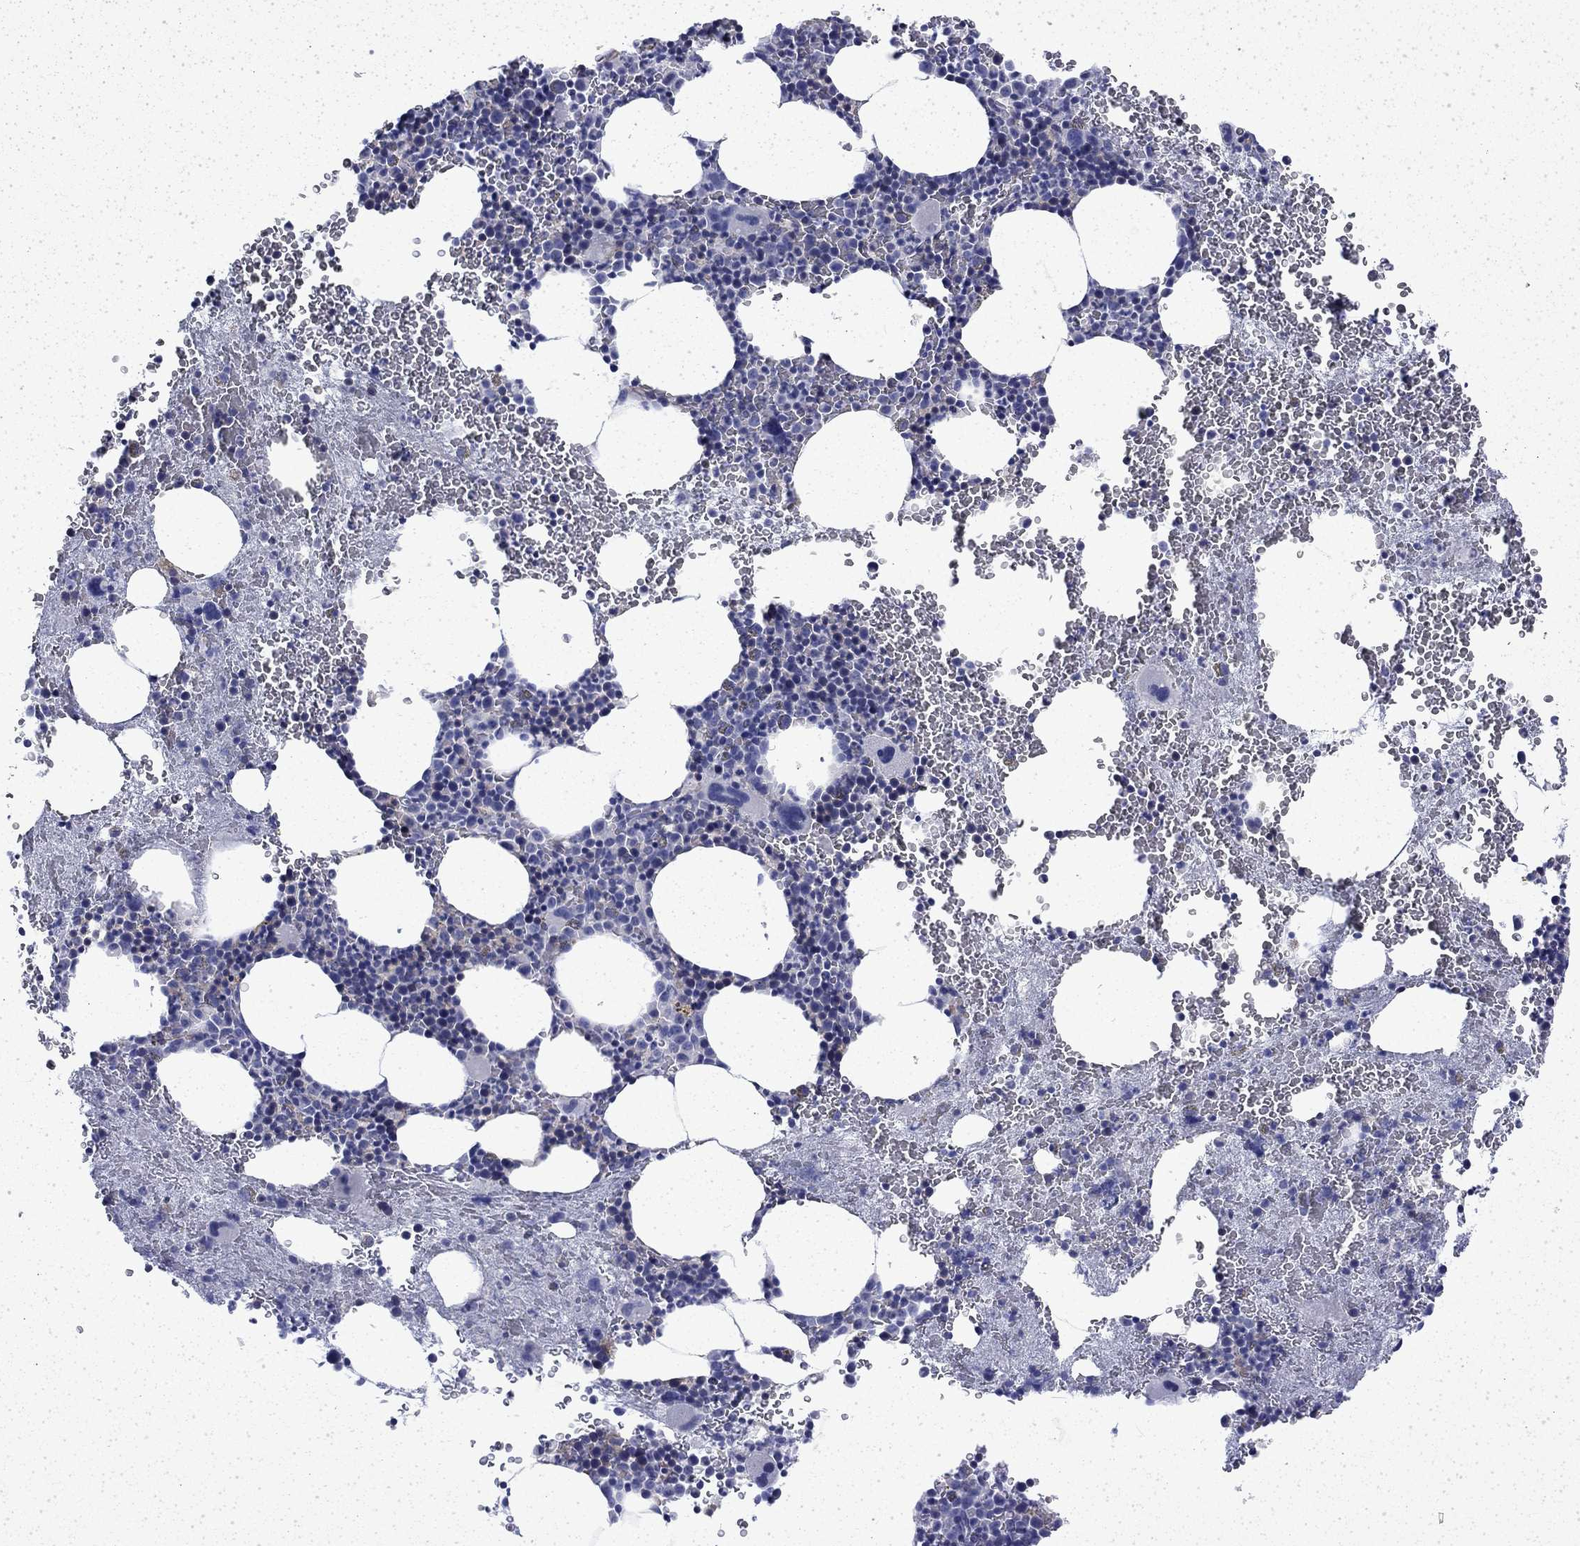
{"staining": {"intensity": "negative", "quantity": "none", "location": "none"}, "tissue": "bone marrow", "cell_type": "Hematopoietic cells", "image_type": "normal", "snomed": [{"axis": "morphology", "description": "Normal tissue, NOS"}, {"axis": "topography", "description": "Bone marrow"}], "caption": "Hematopoietic cells are negative for protein expression in benign human bone marrow. (DAB immunohistochemistry (IHC) with hematoxylin counter stain).", "gene": "ENPP6", "patient": {"sex": "male", "age": 50}}